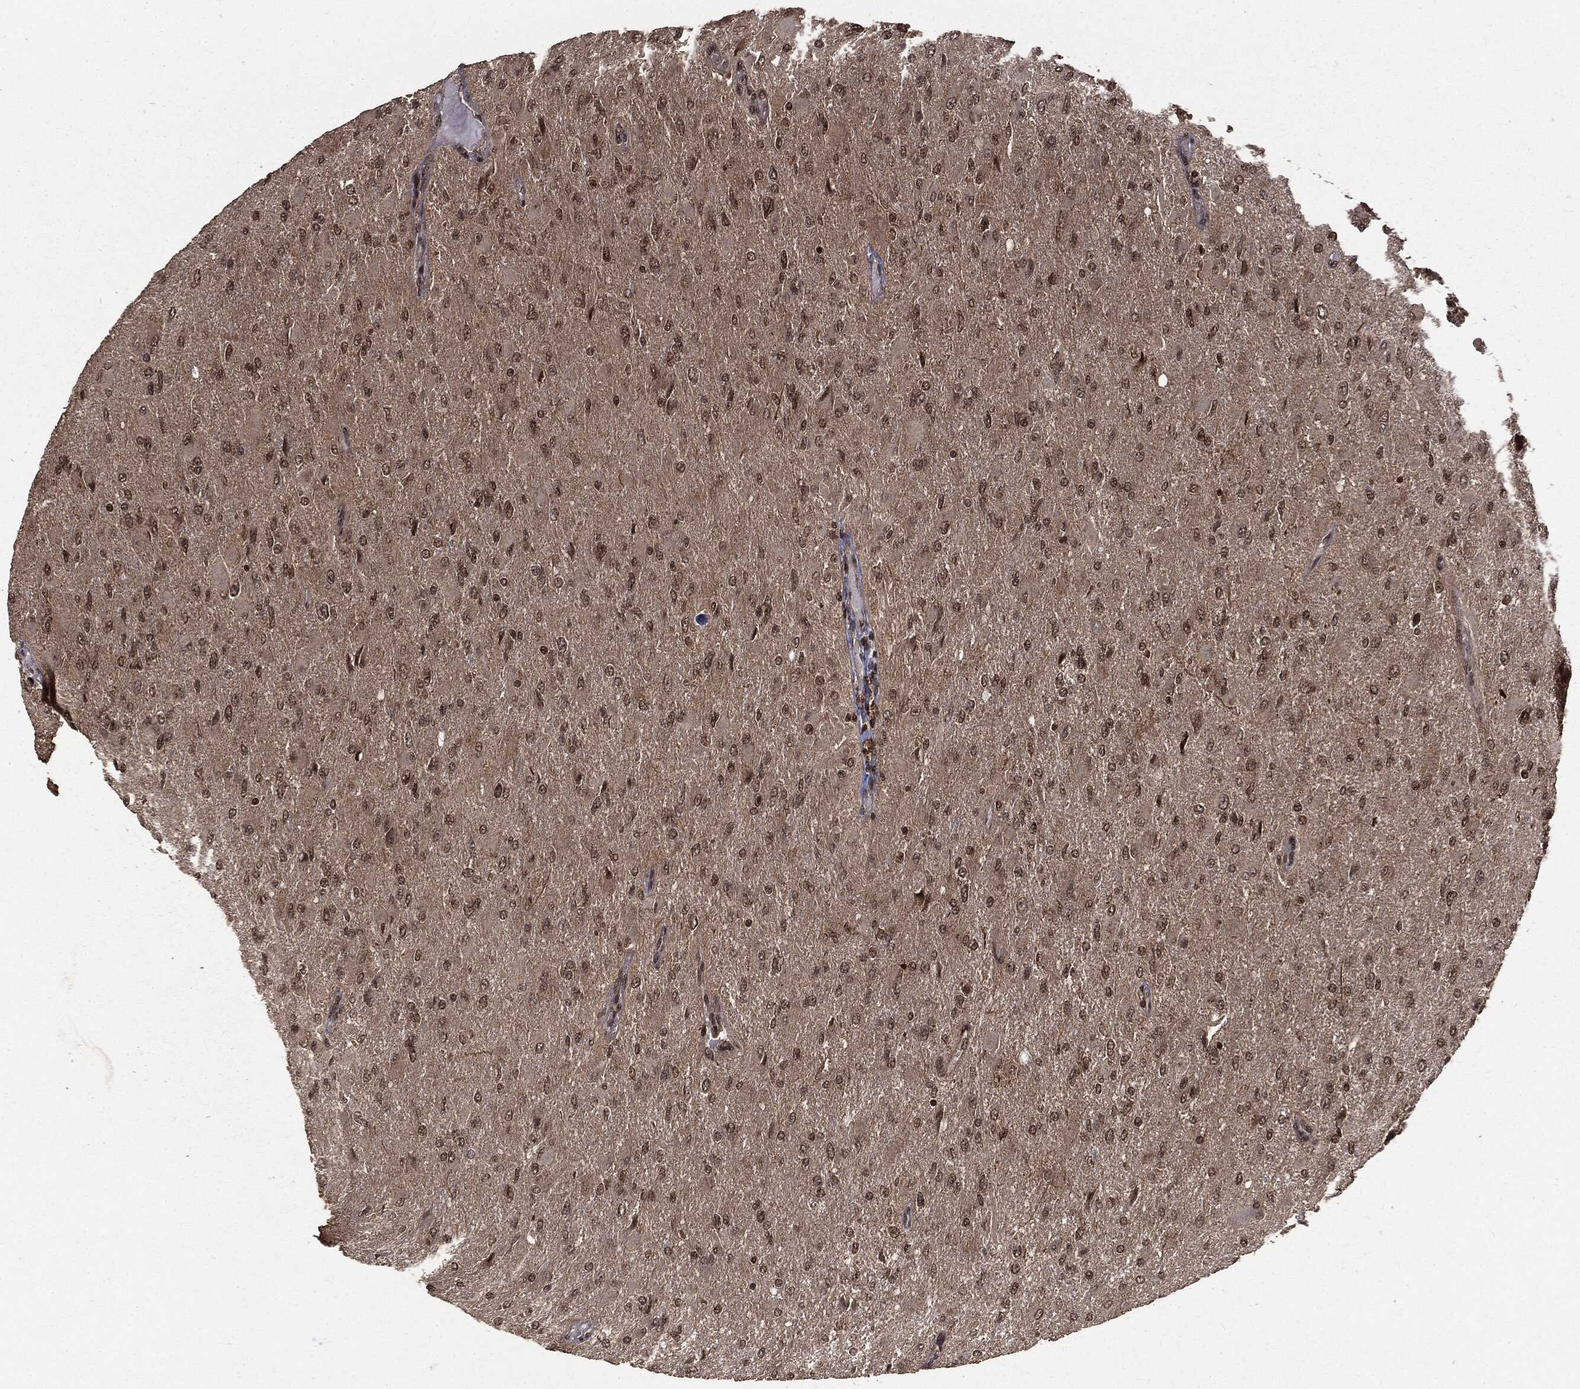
{"staining": {"intensity": "weak", "quantity": "<25%", "location": "nuclear"}, "tissue": "glioma", "cell_type": "Tumor cells", "image_type": "cancer", "snomed": [{"axis": "morphology", "description": "Glioma, malignant, High grade"}, {"axis": "topography", "description": "Cerebral cortex"}], "caption": "High power microscopy photomicrograph of an immunohistochemistry micrograph of glioma, revealing no significant expression in tumor cells. (IHC, brightfield microscopy, high magnification).", "gene": "CTDP1", "patient": {"sex": "female", "age": 36}}